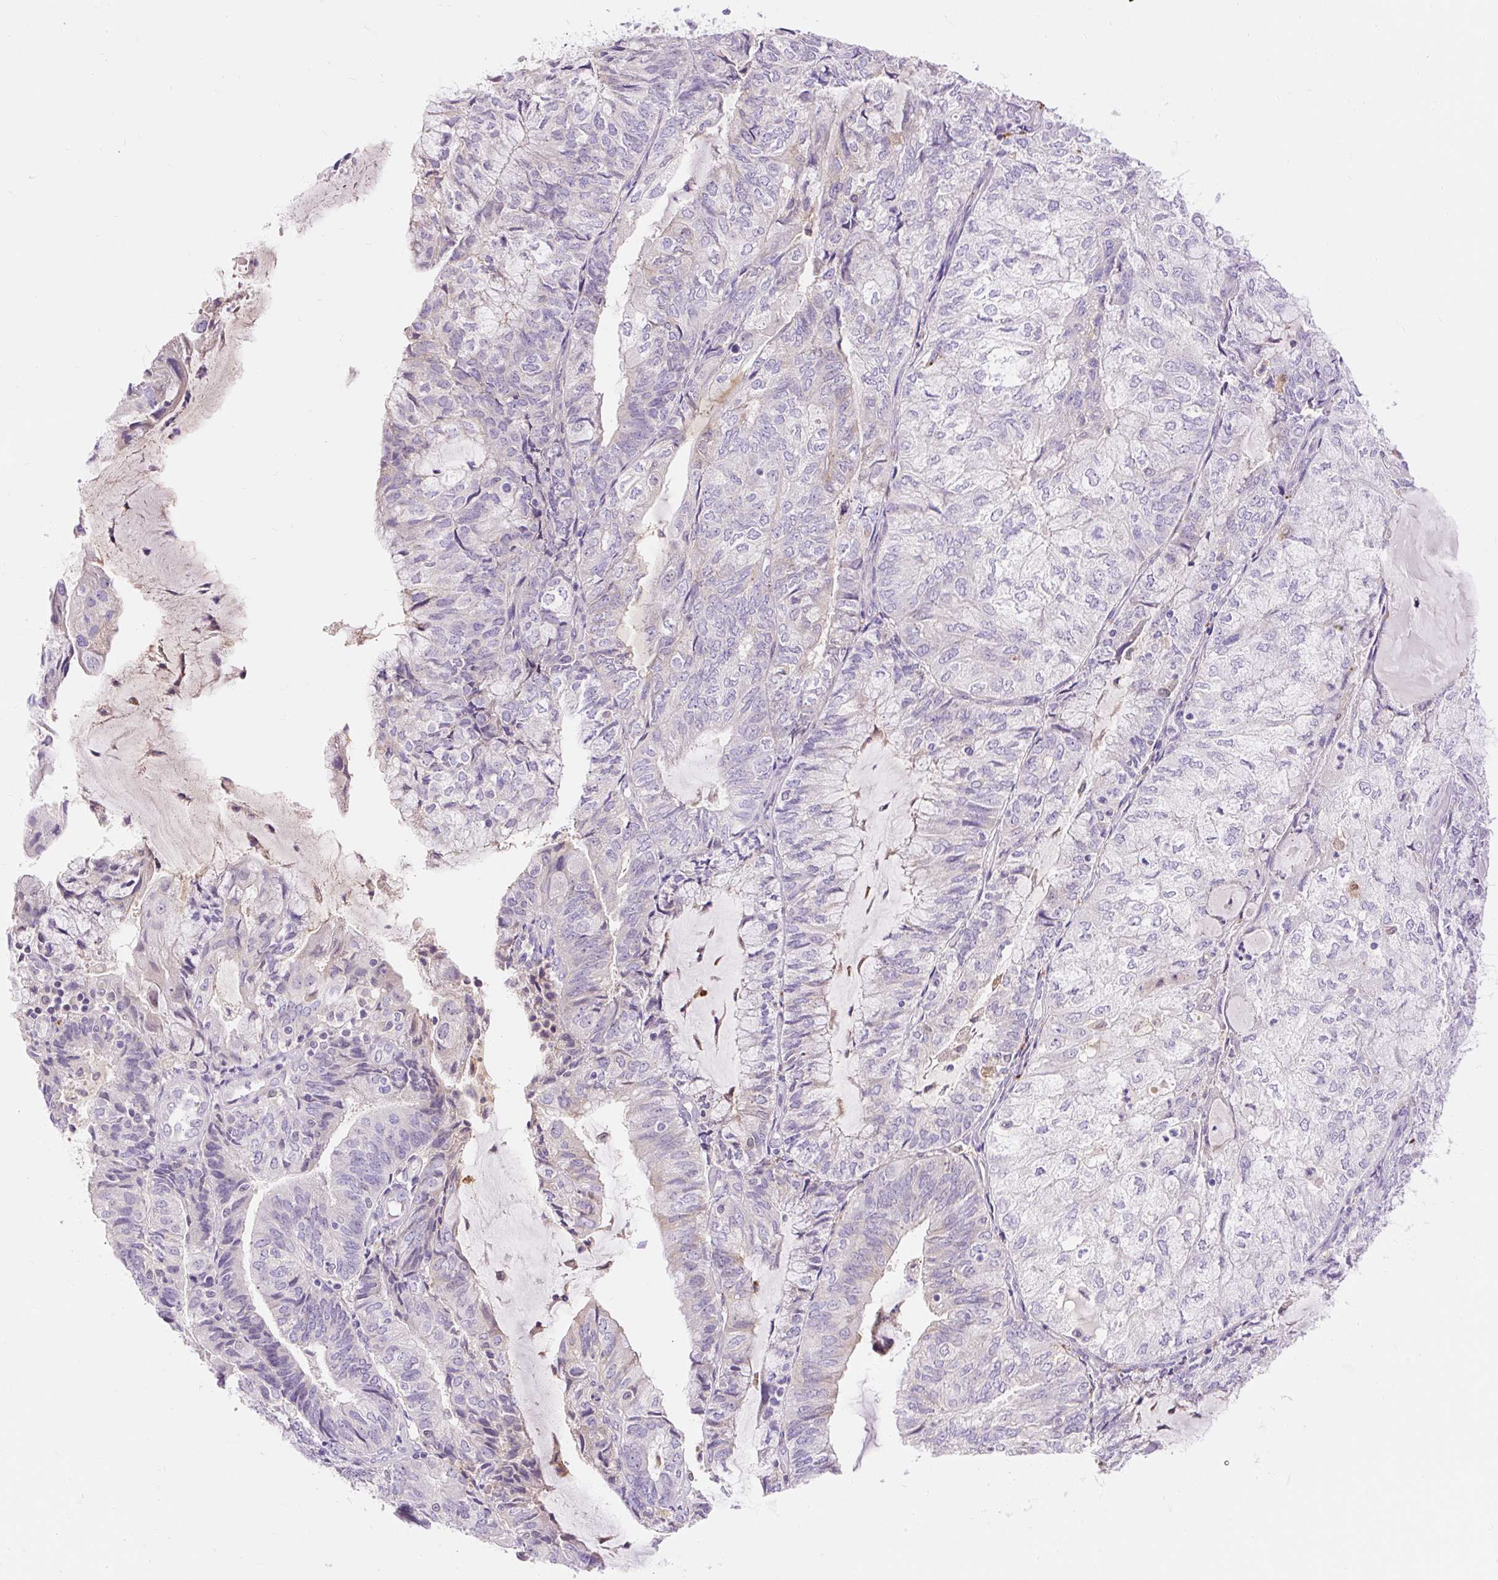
{"staining": {"intensity": "negative", "quantity": "none", "location": "none"}, "tissue": "endometrial cancer", "cell_type": "Tumor cells", "image_type": "cancer", "snomed": [{"axis": "morphology", "description": "Adenocarcinoma, NOS"}, {"axis": "topography", "description": "Endometrium"}], "caption": "Image shows no significant protein staining in tumor cells of endometrial cancer. (DAB immunohistochemistry with hematoxylin counter stain).", "gene": "TMEM150C", "patient": {"sex": "female", "age": 81}}